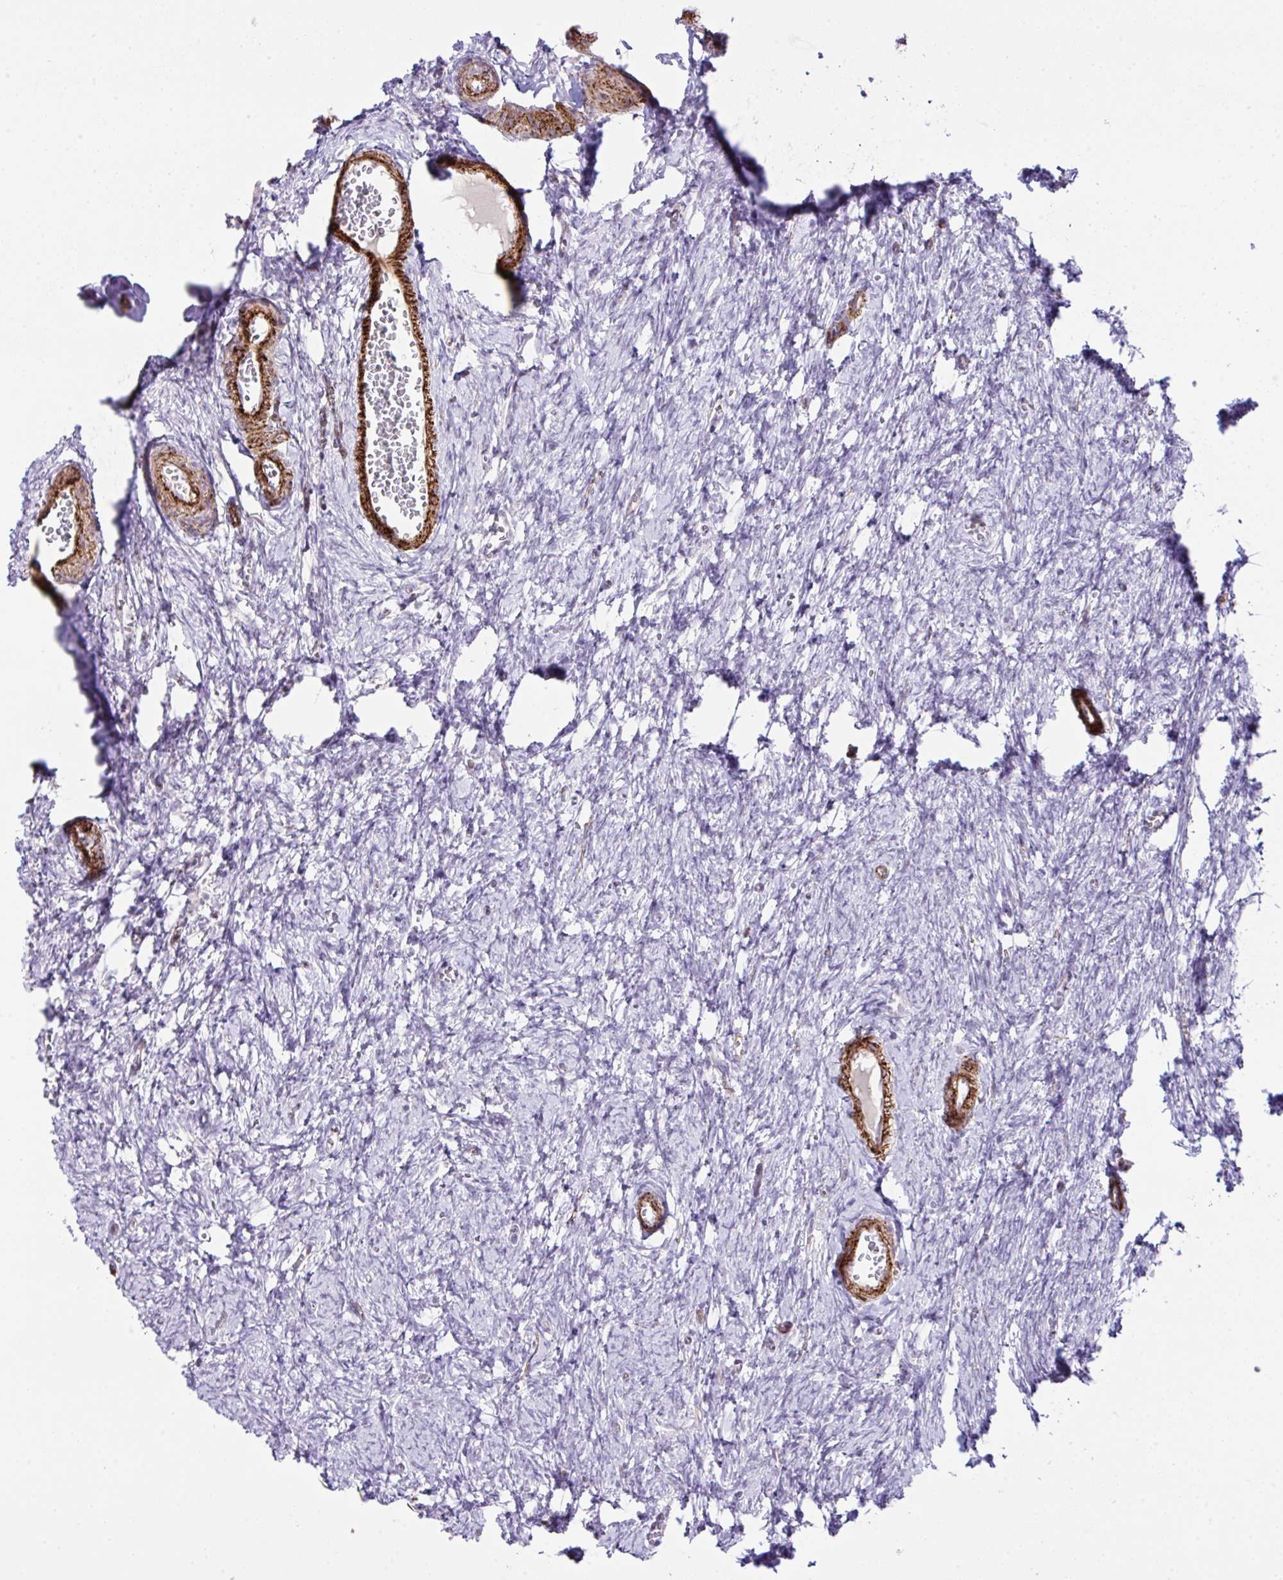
{"staining": {"intensity": "negative", "quantity": "none", "location": "none"}, "tissue": "ovary", "cell_type": "Ovarian stroma cells", "image_type": "normal", "snomed": [{"axis": "morphology", "description": "Normal tissue, NOS"}, {"axis": "topography", "description": "Ovary"}], "caption": "IHC of unremarkable human ovary reveals no positivity in ovarian stroma cells.", "gene": "FBXO34", "patient": {"sex": "female", "age": 41}}